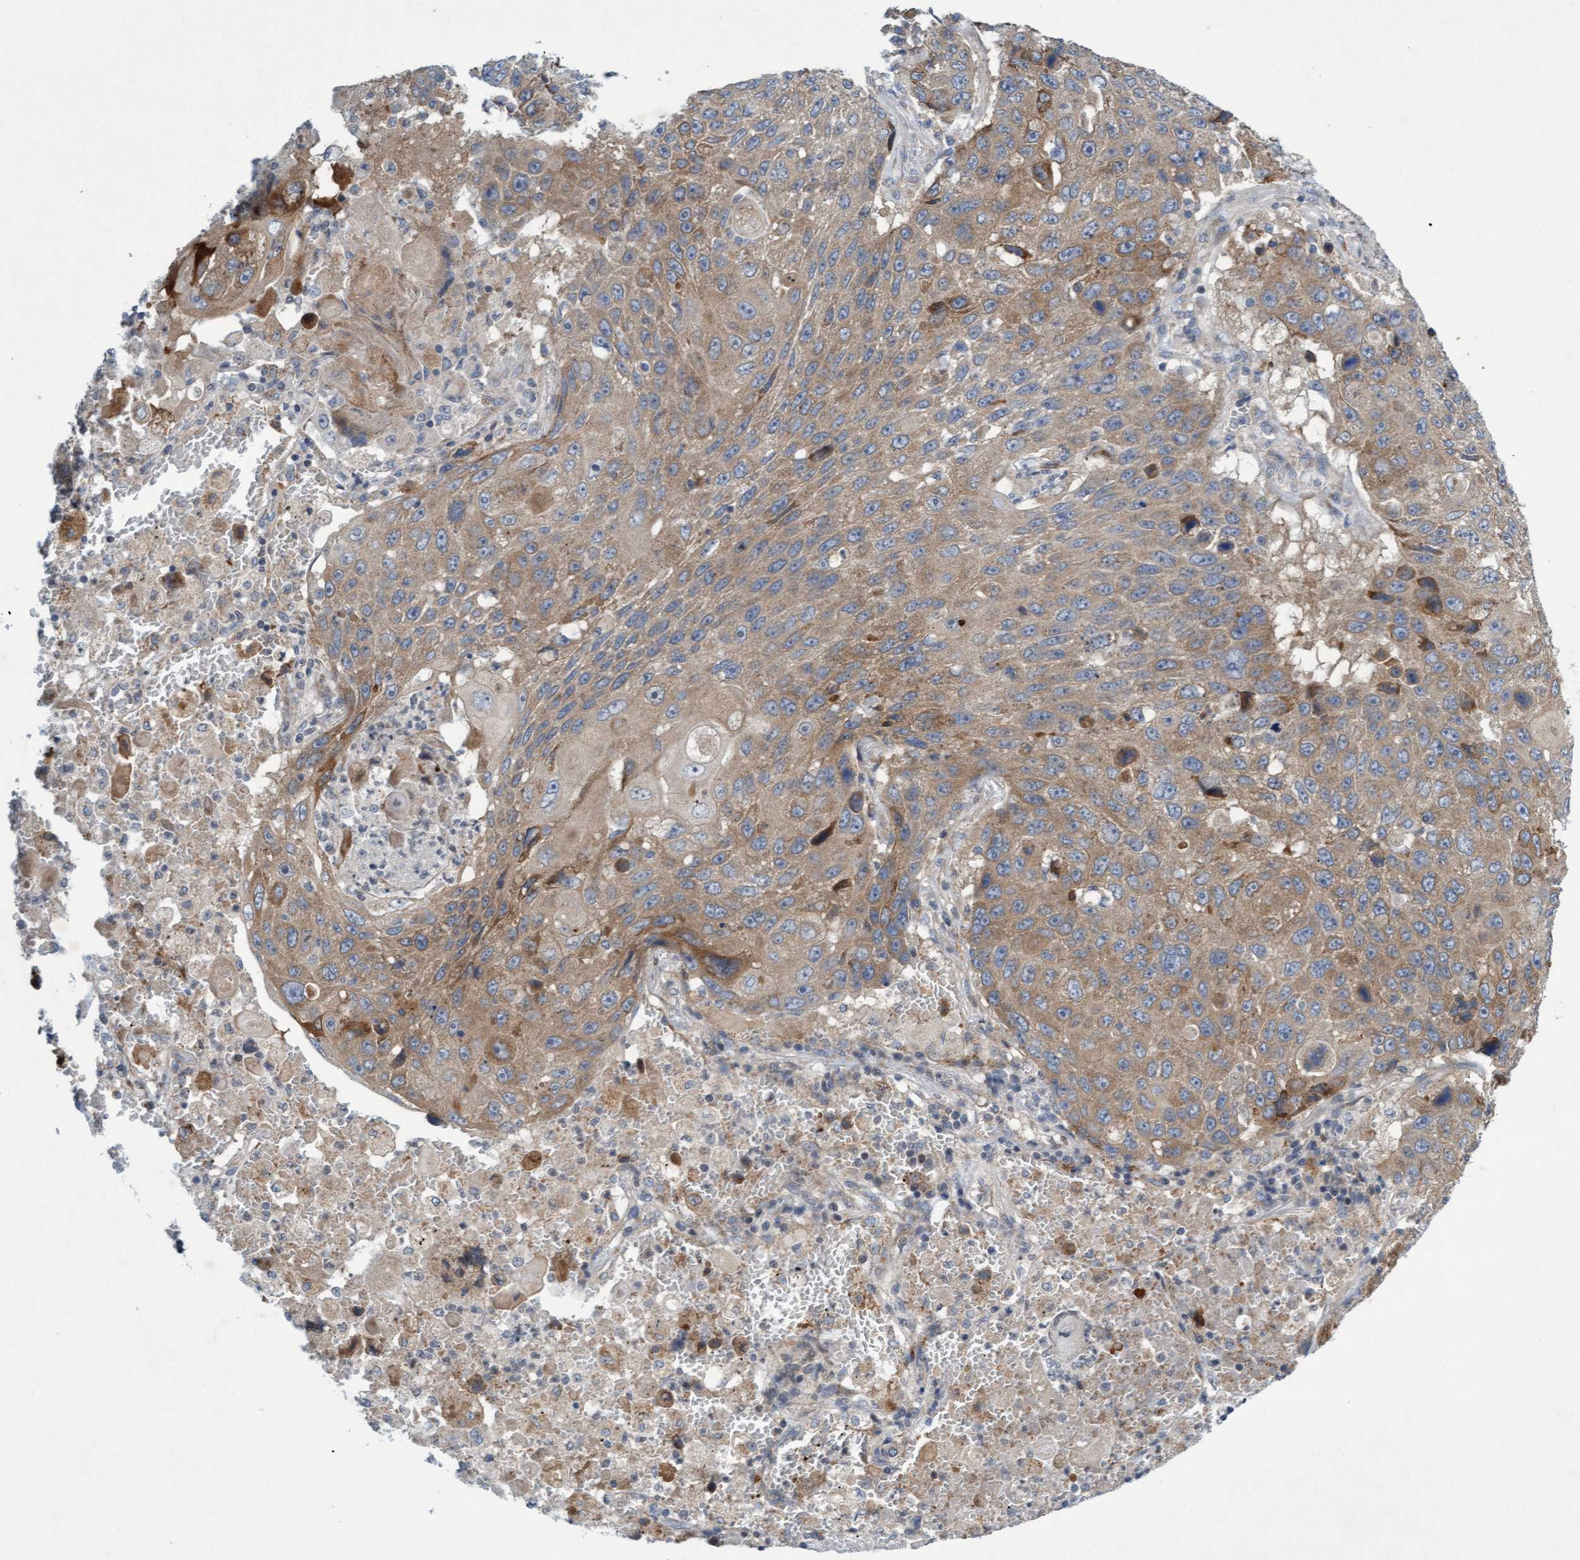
{"staining": {"intensity": "moderate", "quantity": ">75%", "location": "cytoplasmic/membranous"}, "tissue": "lung cancer", "cell_type": "Tumor cells", "image_type": "cancer", "snomed": [{"axis": "morphology", "description": "Squamous cell carcinoma, NOS"}, {"axis": "topography", "description": "Lung"}], "caption": "Human lung cancer (squamous cell carcinoma) stained for a protein (brown) displays moderate cytoplasmic/membranous positive staining in approximately >75% of tumor cells.", "gene": "DDHD2", "patient": {"sex": "male", "age": 61}}